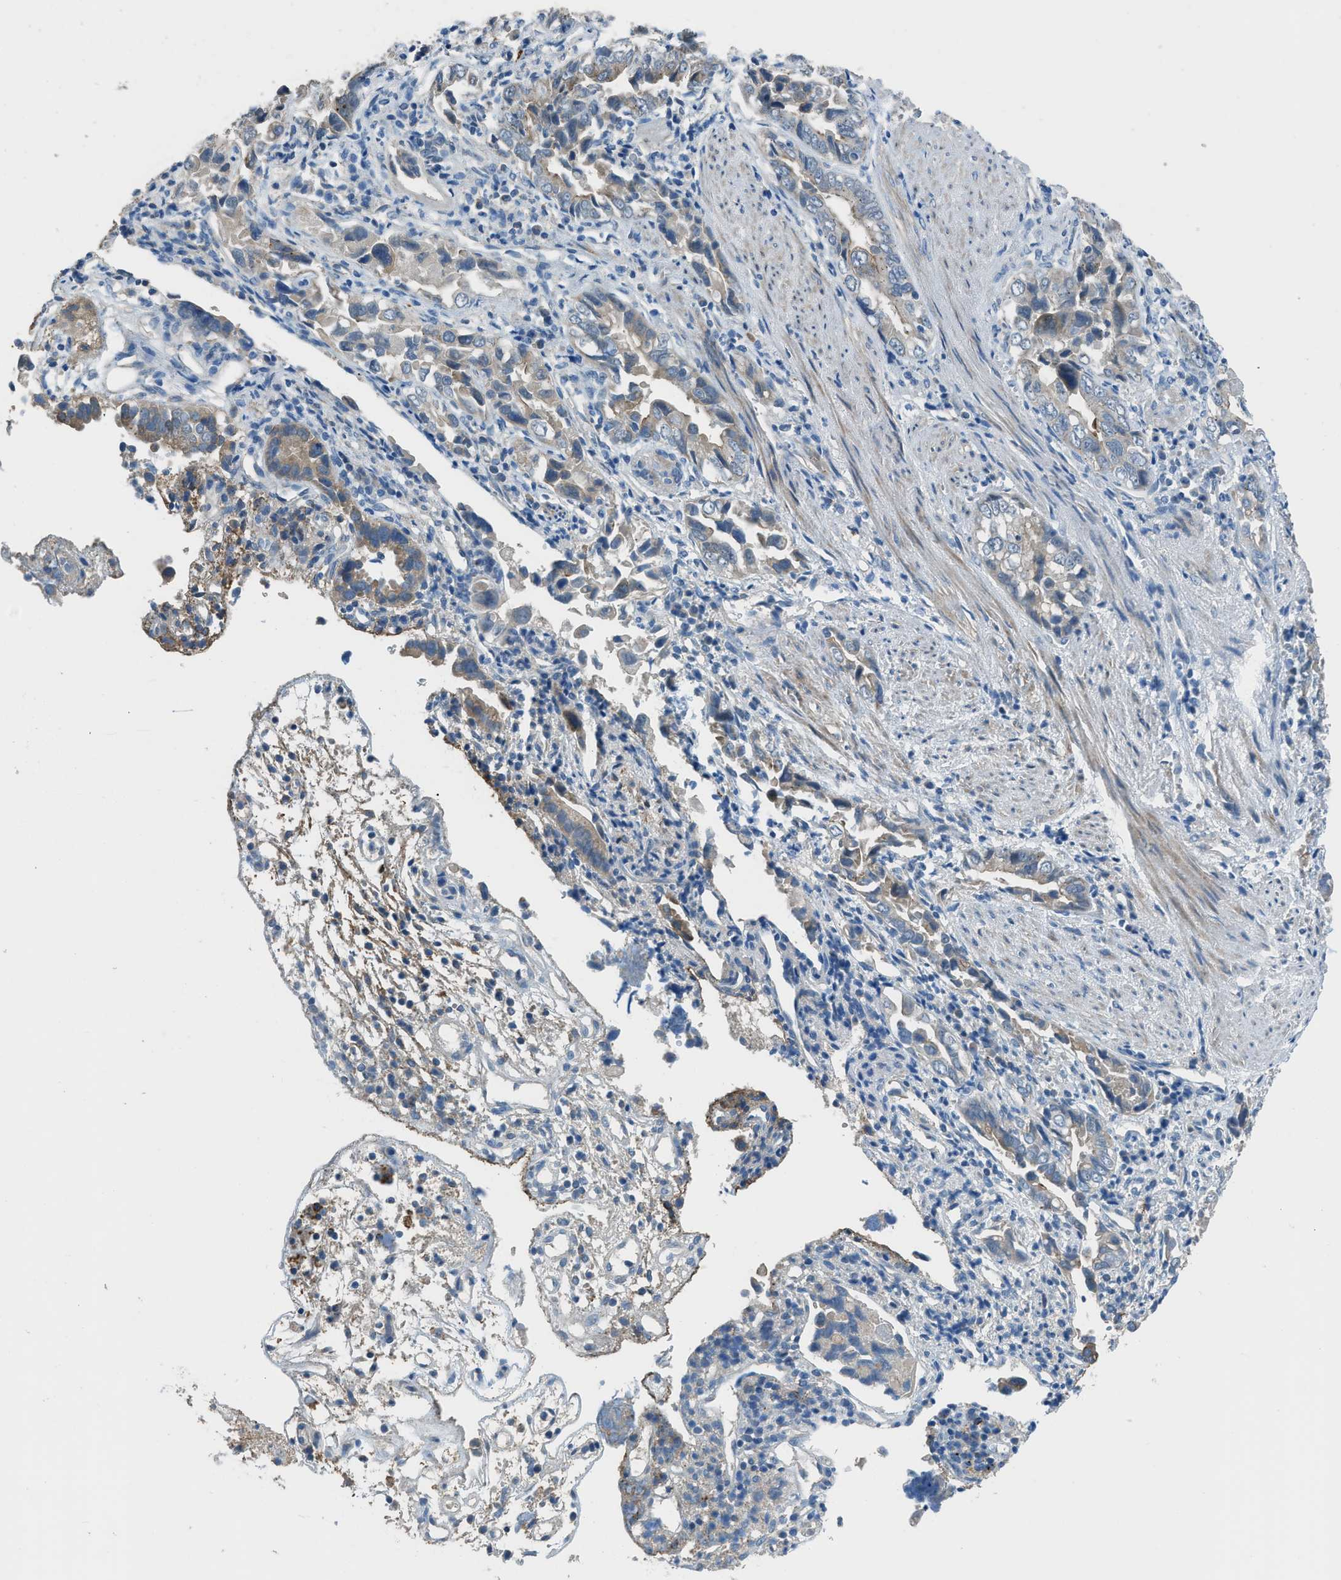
{"staining": {"intensity": "weak", "quantity": "<25%", "location": "cytoplasmic/membranous"}, "tissue": "liver cancer", "cell_type": "Tumor cells", "image_type": "cancer", "snomed": [{"axis": "morphology", "description": "Cholangiocarcinoma"}, {"axis": "topography", "description": "Liver"}], "caption": "Image shows no significant protein expression in tumor cells of liver cholangiocarcinoma. (DAB immunohistochemistry, high magnification).", "gene": "TIMD4", "patient": {"sex": "female", "age": 79}}